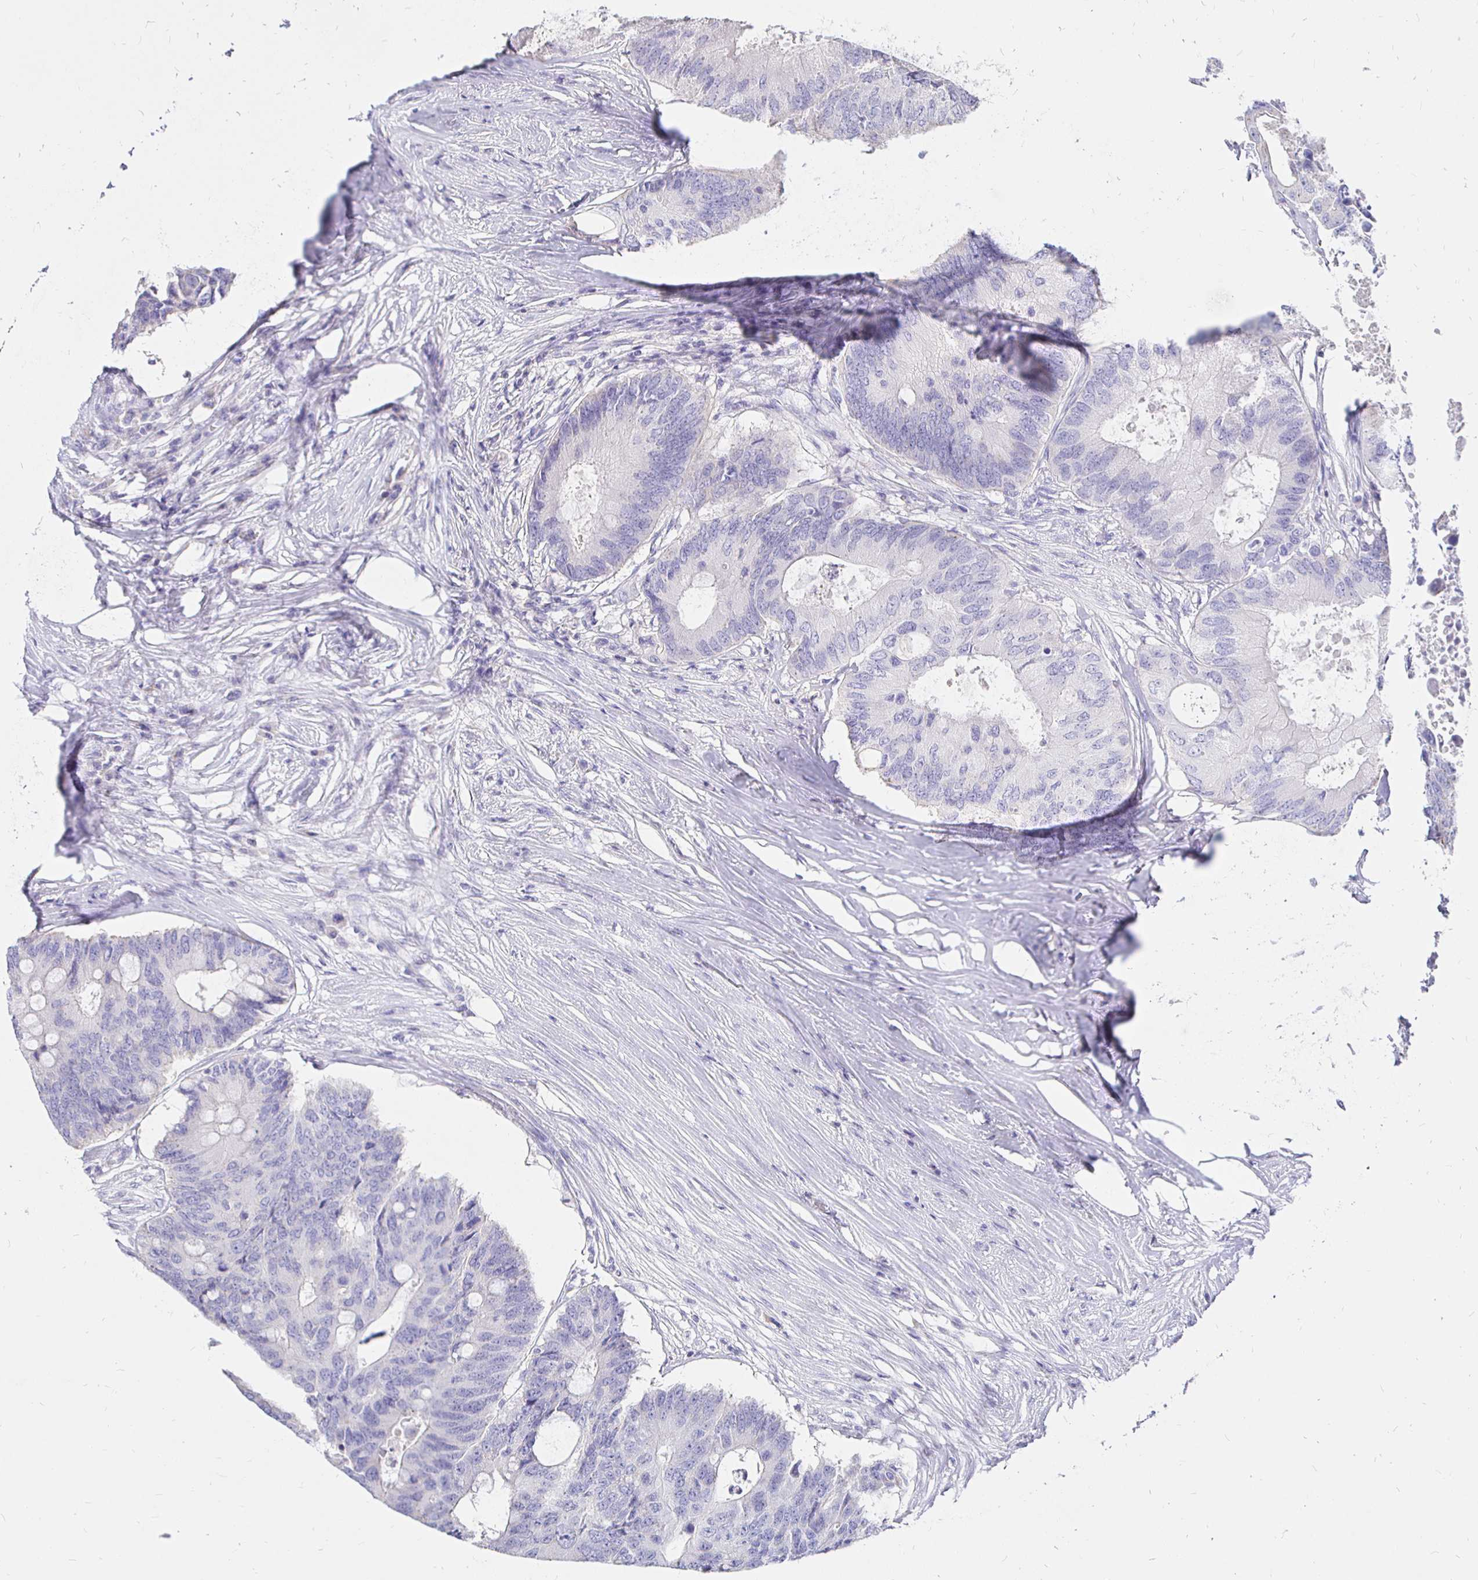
{"staining": {"intensity": "negative", "quantity": "none", "location": "none"}, "tissue": "colorectal cancer", "cell_type": "Tumor cells", "image_type": "cancer", "snomed": [{"axis": "morphology", "description": "Adenocarcinoma, NOS"}, {"axis": "topography", "description": "Colon"}], "caption": "Immunohistochemistry (IHC) micrograph of neoplastic tissue: human adenocarcinoma (colorectal) stained with DAB (3,3'-diaminobenzidine) displays no significant protein expression in tumor cells.", "gene": "NECAB1", "patient": {"sex": "male", "age": 71}}